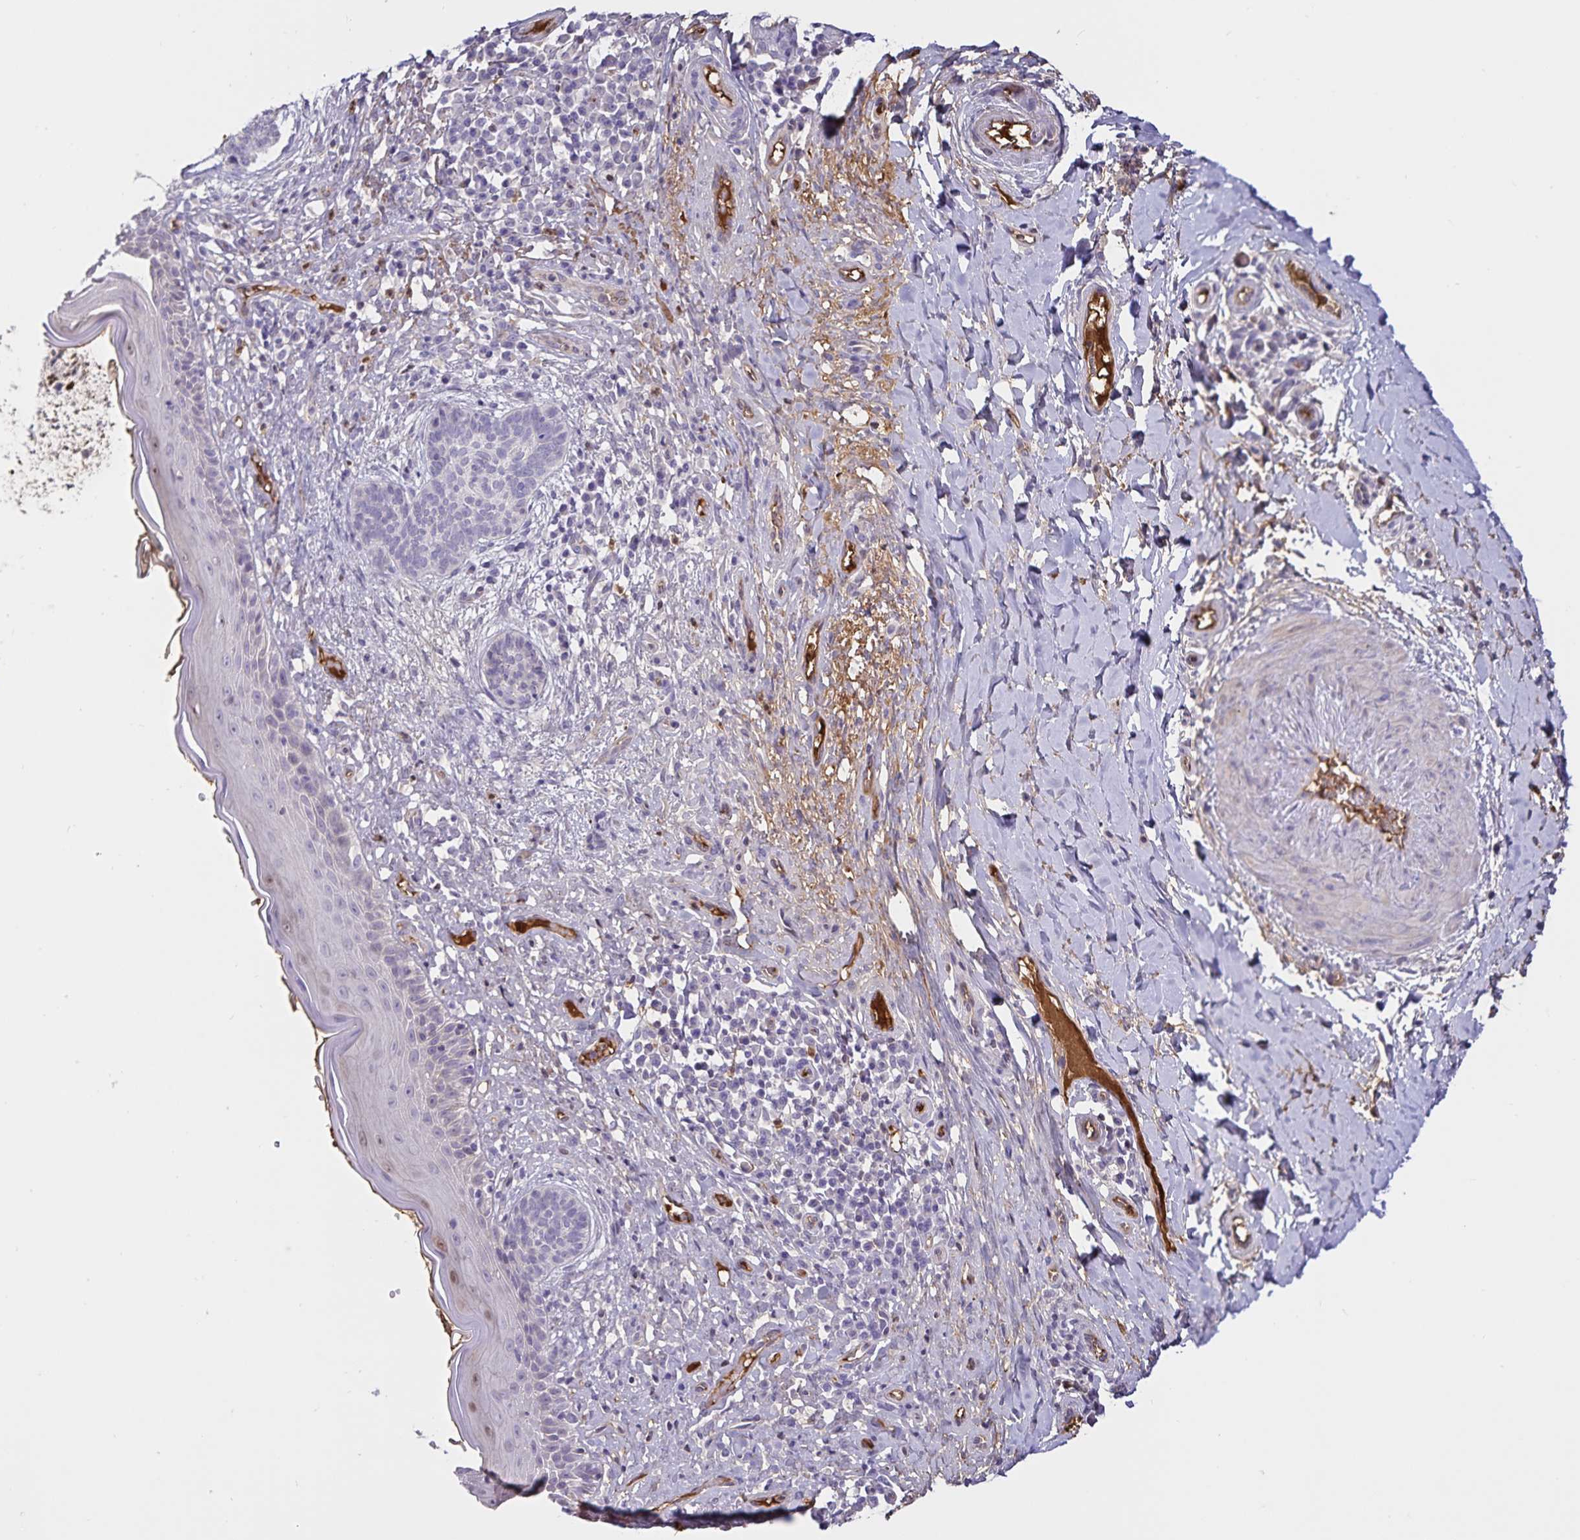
{"staining": {"intensity": "negative", "quantity": "none", "location": "none"}, "tissue": "skin cancer", "cell_type": "Tumor cells", "image_type": "cancer", "snomed": [{"axis": "morphology", "description": "Basal cell carcinoma"}, {"axis": "topography", "description": "Skin"}], "caption": "A micrograph of human skin cancer (basal cell carcinoma) is negative for staining in tumor cells.", "gene": "FGG", "patient": {"sex": "male", "age": 89}}